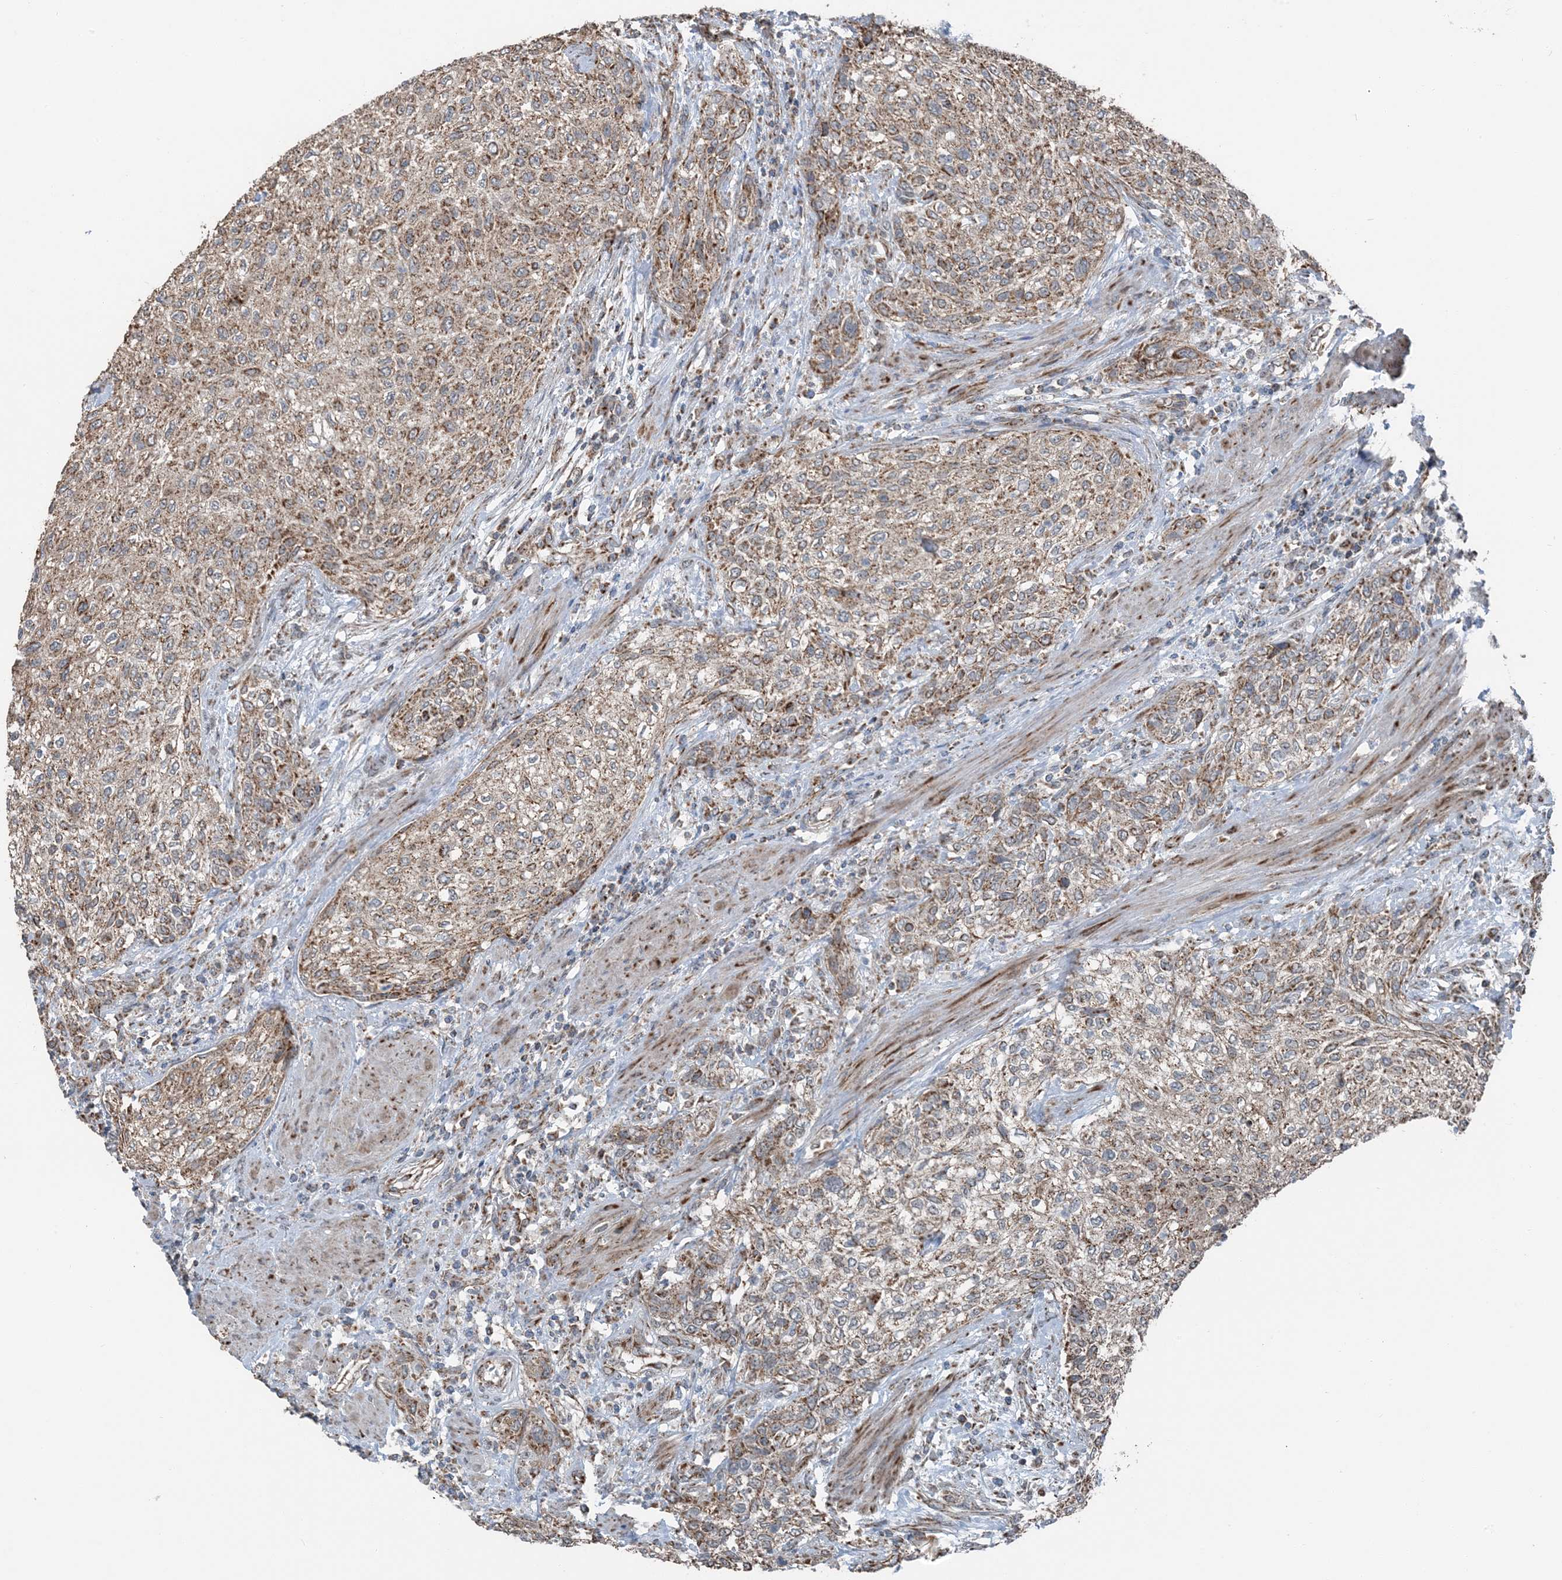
{"staining": {"intensity": "moderate", "quantity": ">75%", "location": "cytoplasmic/membranous"}, "tissue": "urothelial cancer", "cell_type": "Tumor cells", "image_type": "cancer", "snomed": [{"axis": "morphology", "description": "Urothelial carcinoma, High grade"}, {"axis": "topography", "description": "Urinary bladder"}], "caption": "Immunohistochemistry (DAB) staining of urothelial cancer exhibits moderate cytoplasmic/membranous protein positivity in approximately >75% of tumor cells.", "gene": "PILRB", "patient": {"sex": "male", "age": 35}}